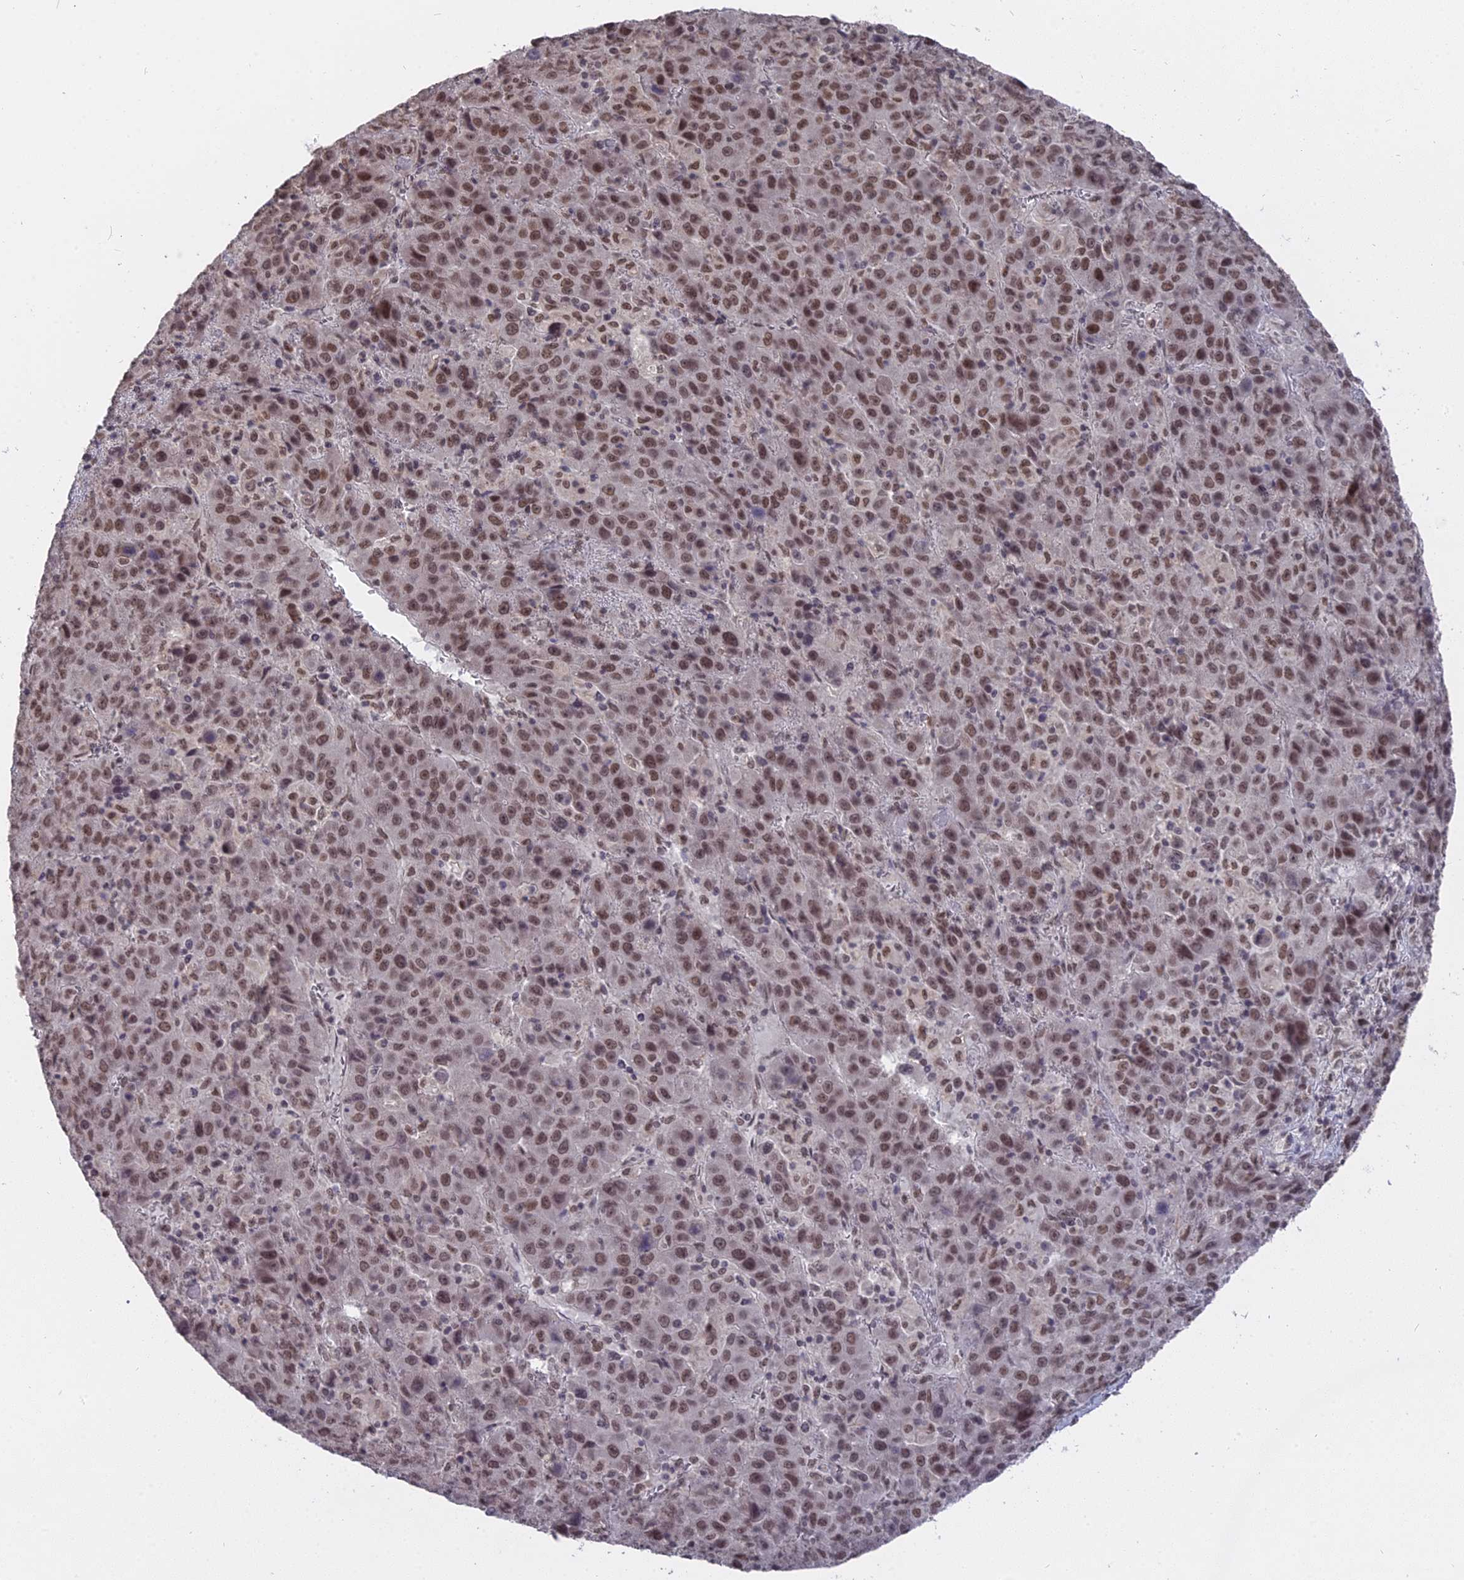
{"staining": {"intensity": "moderate", "quantity": ">75%", "location": "nuclear"}, "tissue": "liver cancer", "cell_type": "Tumor cells", "image_type": "cancer", "snomed": [{"axis": "morphology", "description": "Carcinoma, Hepatocellular, NOS"}, {"axis": "topography", "description": "Liver"}], "caption": "Immunohistochemical staining of liver cancer (hepatocellular carcinoma) shows medium levels of moderate nuclear staining in about >75% of tumor cells. The protein is stained brown, and the nuclei are stained in blue (DAB (3,3'-diaminobenzidine) IHC with brightfield microscopy, high magnification).", "gene": "NR1H3", "patient": {"sex": "female", "age": 53}}